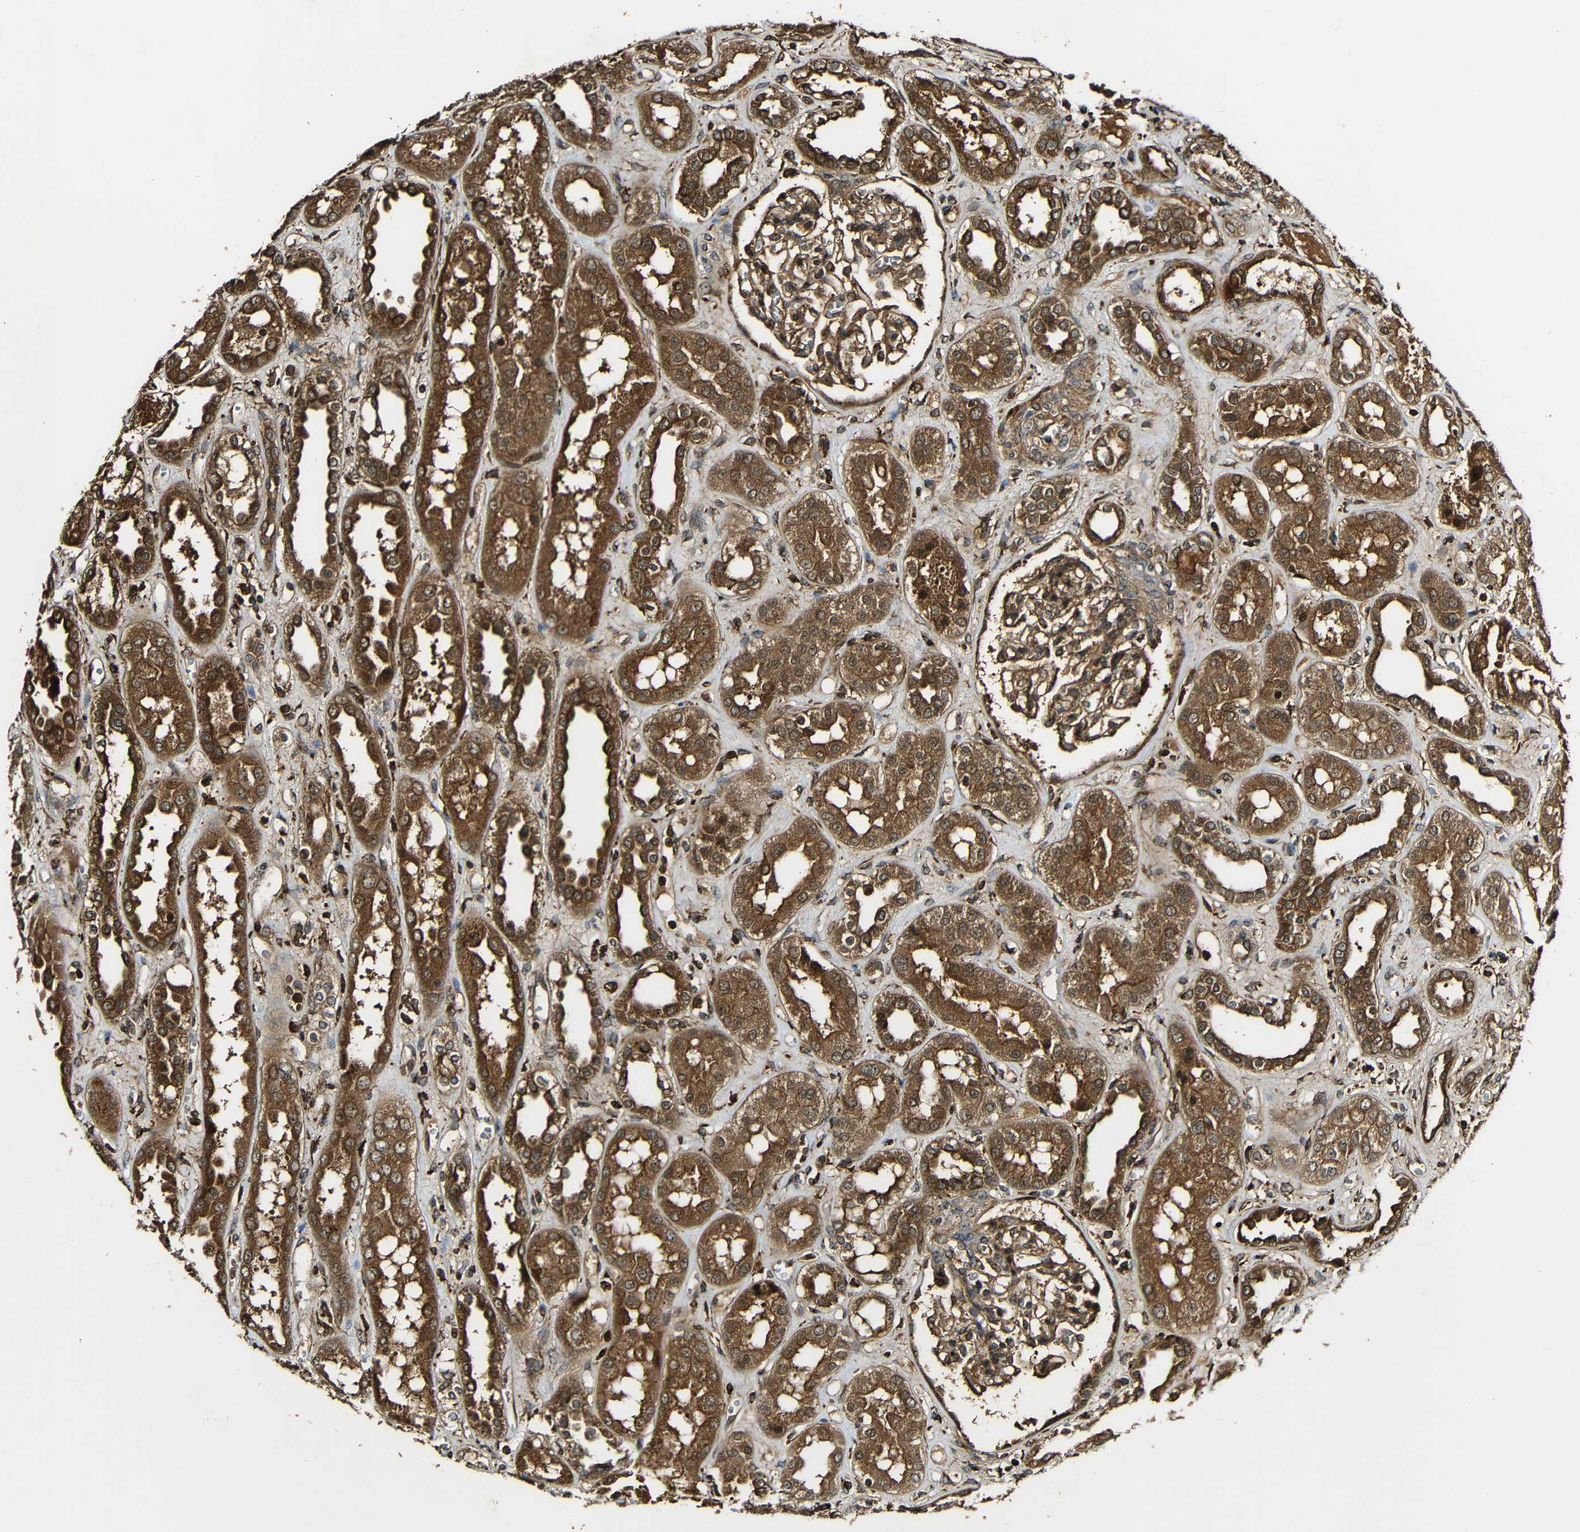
{"staining": {"intensity": "strong", "quantity": ">75%", "location": "cytoplasmic/membranous"}, "tissue": "kidney", "cell_type": "Cells in glomeruli", "image_type": "normal", "snomed": [{"axis": "morphology", "description": "Normal tissue, NOS"}, {"axis": "topography", "description": "Kidney"}], "caption": "The immunohistochemical stain shows strong cytoplasmic/membranous positivity in cells in glomeruli of unremarkable kidney.", "gene": "CASP8", "patient": {"sex": "male", "age": 59}}